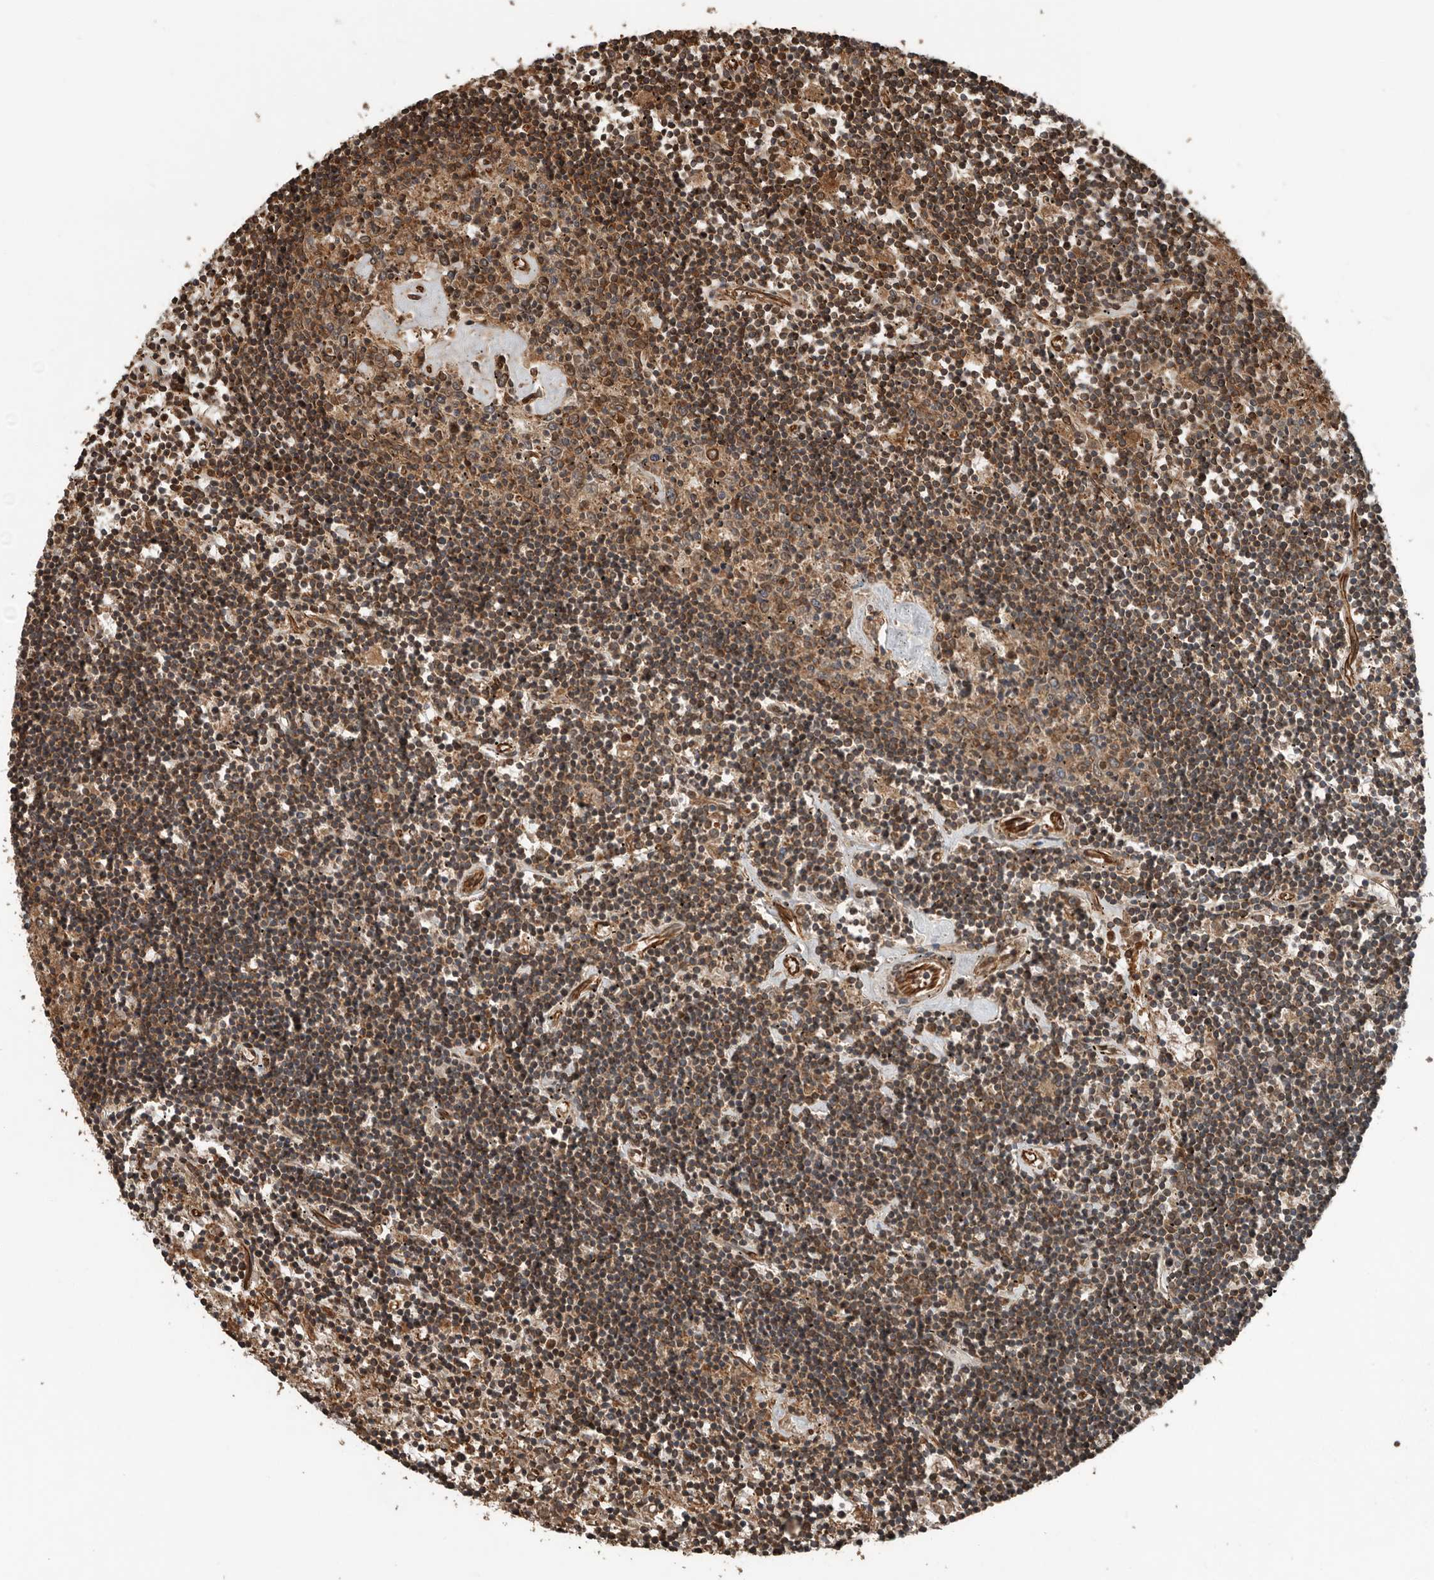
{"staining": {"intensity": "moderate", "quantity": ">75%", "location": "cytoplasmic/membranous"}, "tissue": "lymphoma", "cell_type": "Tumor cells", "image_type": "cancer", "snomed": [{"axis": "morphology", "description": "Malignant lymphoma, non-Hodgkin's type, Low grade"}, {"axis": "topography", "description": "Spleen"}], "caption": "Lymphoma stained with a protein marker shows moderate staining in tumor cells.", "gene": "YOD1", "patient": {"sex": "male", "age": 76}}